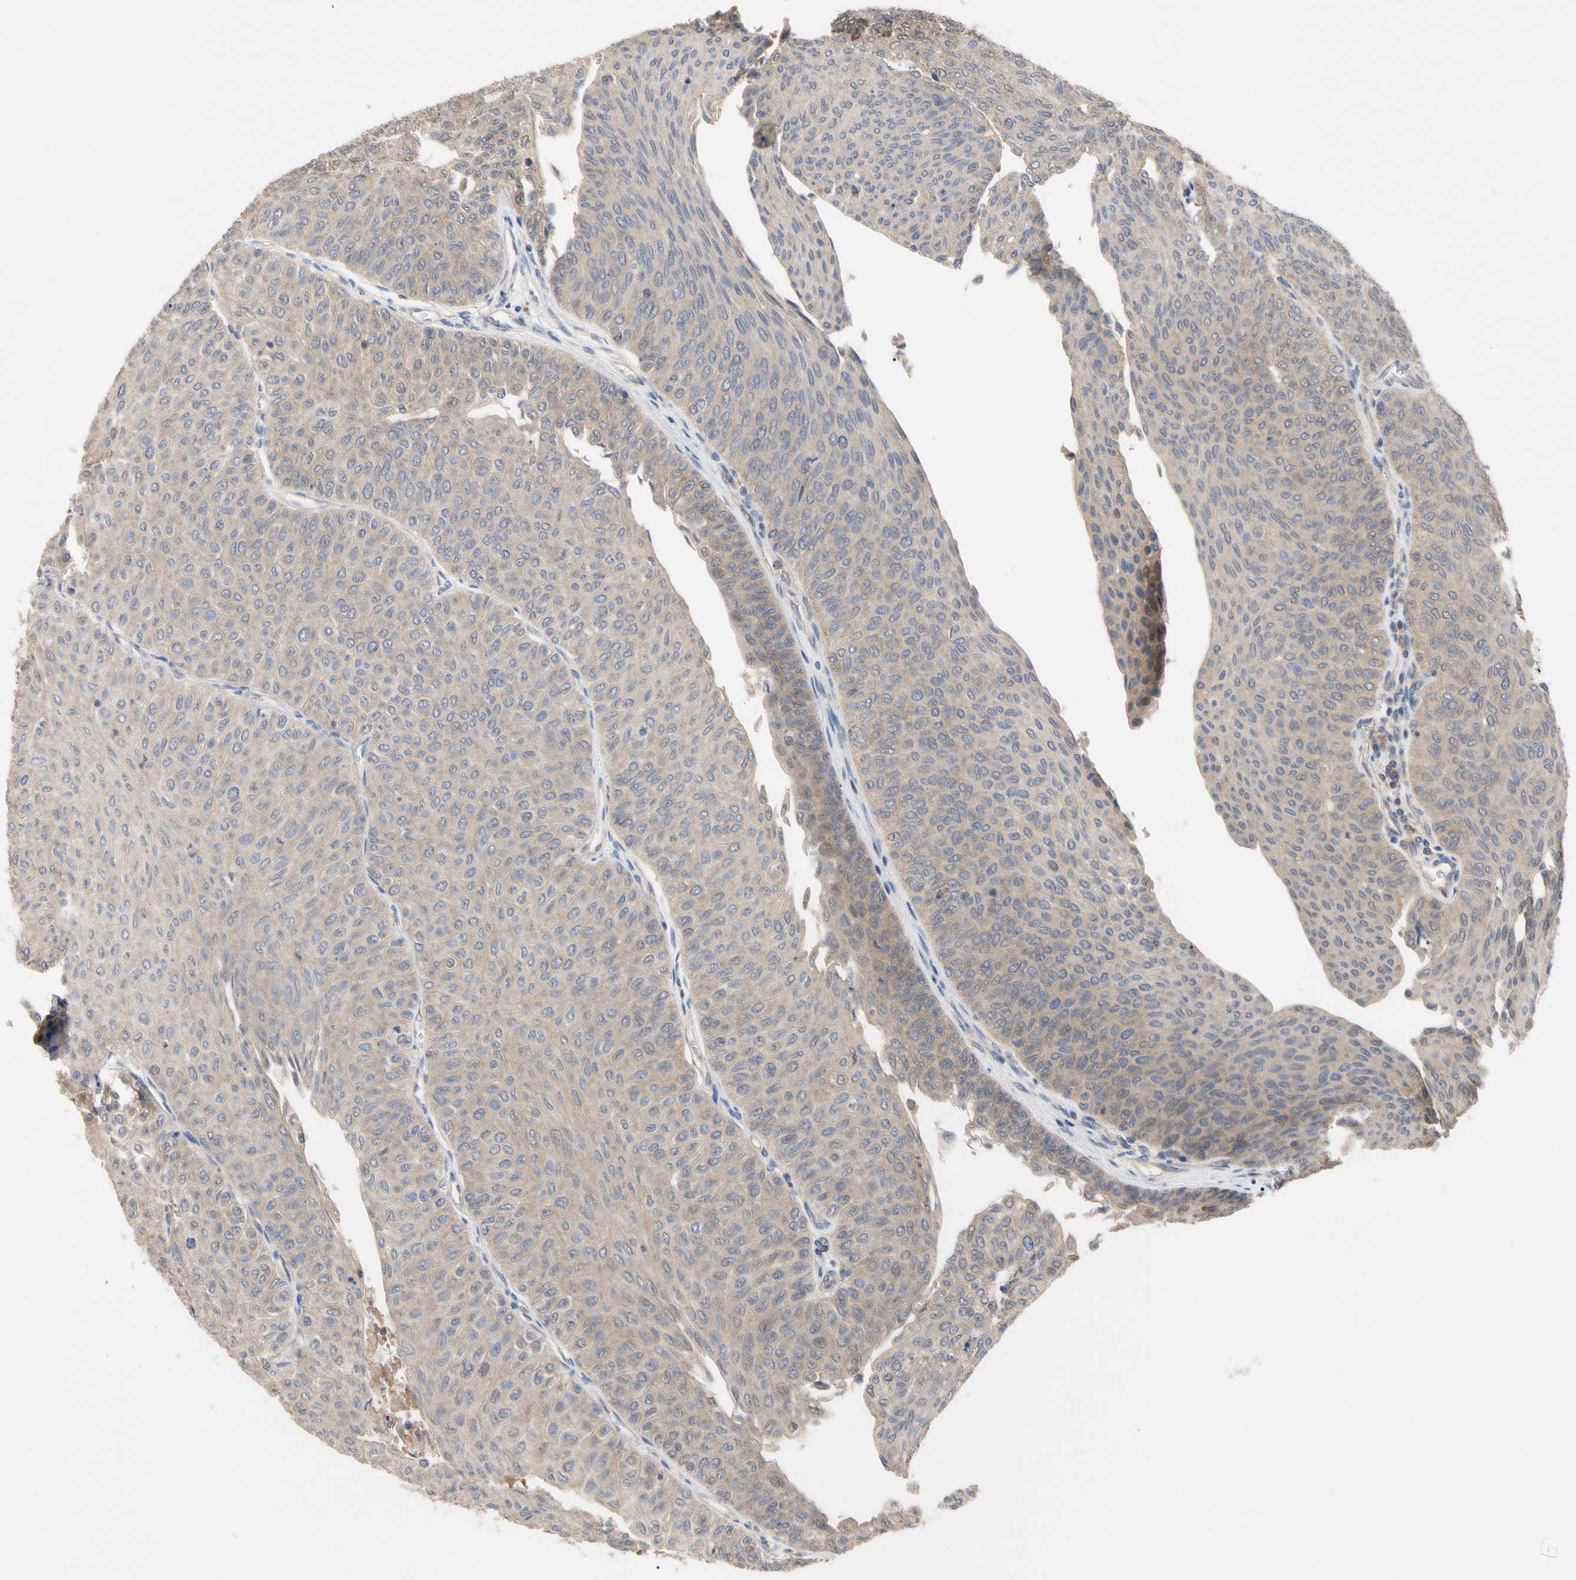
{"staining": {"intensity": "weak", "quantity": ">75%", "location": "cytoplasmic/membranous"}, "tissue": "urothelial cancer", "cell_type": "Tumor cells", "image_type": "cancer", "snomed": [{"axis": "morphology", "description": "Urothelial carcinoma, Low grade"}, {"axis": "topography", "description": "Urinary bladder"}], "caption": "A brown stain labels weak cytoplasmic/membranous positivity of a protein in human urothelial cancer tumor cells.", "gene": "DPP8", "patient": {"sex": "male", "age": 78}}